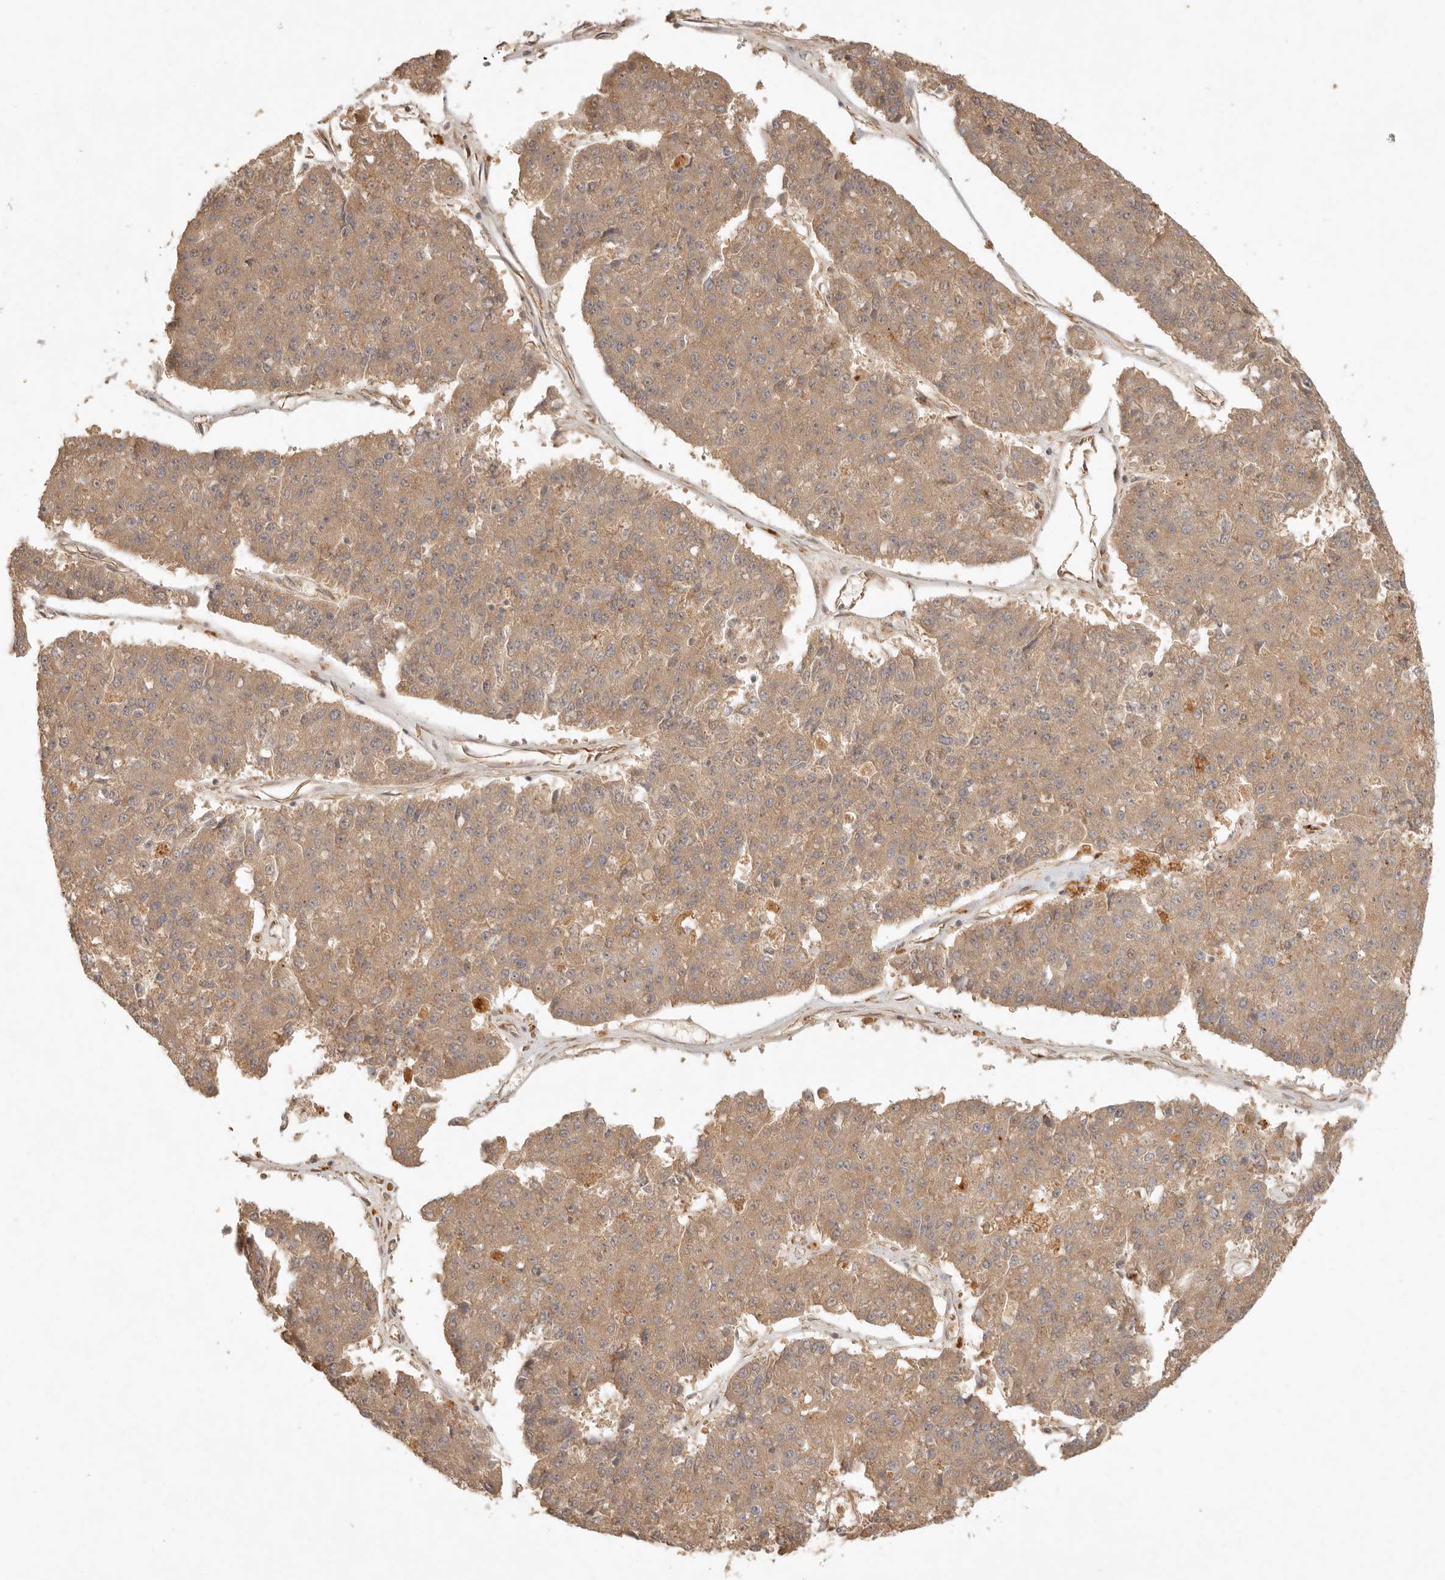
{"staining": {"intensity": "moderate", "quantity": ">75%", "location": "cytoplasmic/membranous"}, "tissue": "pancreatic cancer", "cell_type": "Tumor cells", "image_type": "cancer", "snomed": [{"axis": "morphology", "description": "Adenocarcinoma, NOS"}, {"axis": "topography", "description": "Pancreas"}], "caption": "Protein expression by immunohistochemistry reveals moderate cytoplasmic/membranous staining in approximately >75% of tumor cells in adenocarcinoma (pancreatic).", "gene": "ANKRD61", "patient": {"sex": "male", "age": 50}}